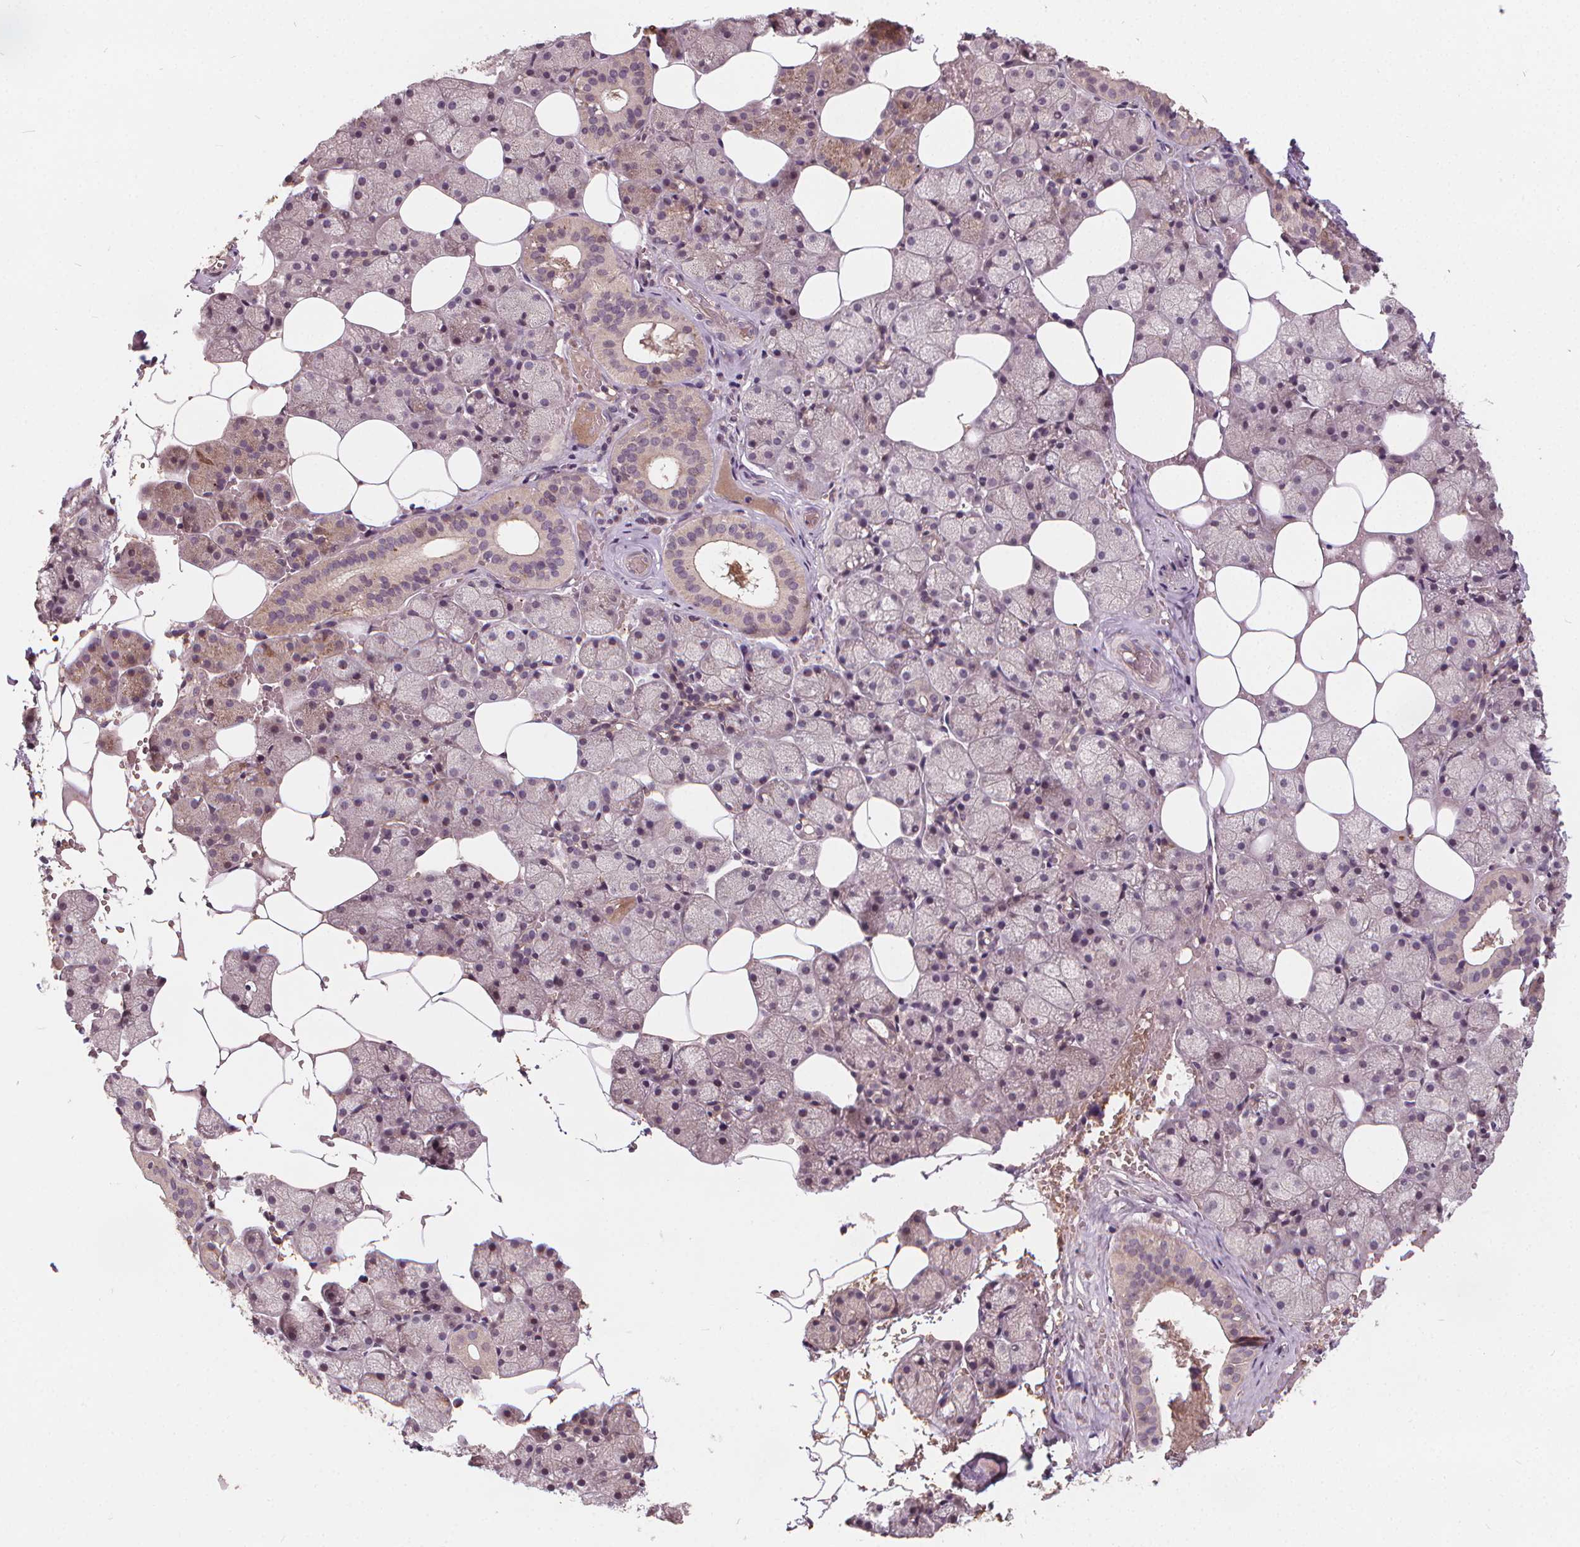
{"staining": {"intensity": "moderate", "quantity": "<25%", "location": "cytoplasmic/membranous"}, "tissue": "salivary gland", "cell_type": "Glandular cells", "image_type": "normal", "snomed": [{"axis": "morphology", "description": "Normal tissue, NOS"}, {"axis": "topography", "description": "Salivary gland"}], "caption": "The micrograph shows staining of normal salivary gland, revealing moderate cytoplasmic/membranous protein expression (brown color) within glandular cells. (DAB (3,3'-diaminobenzidine) = brown stain, brightfield microscopy at high magnification).", "gene": "IPO13", "patient": {"sex": "male", "age": 38}}